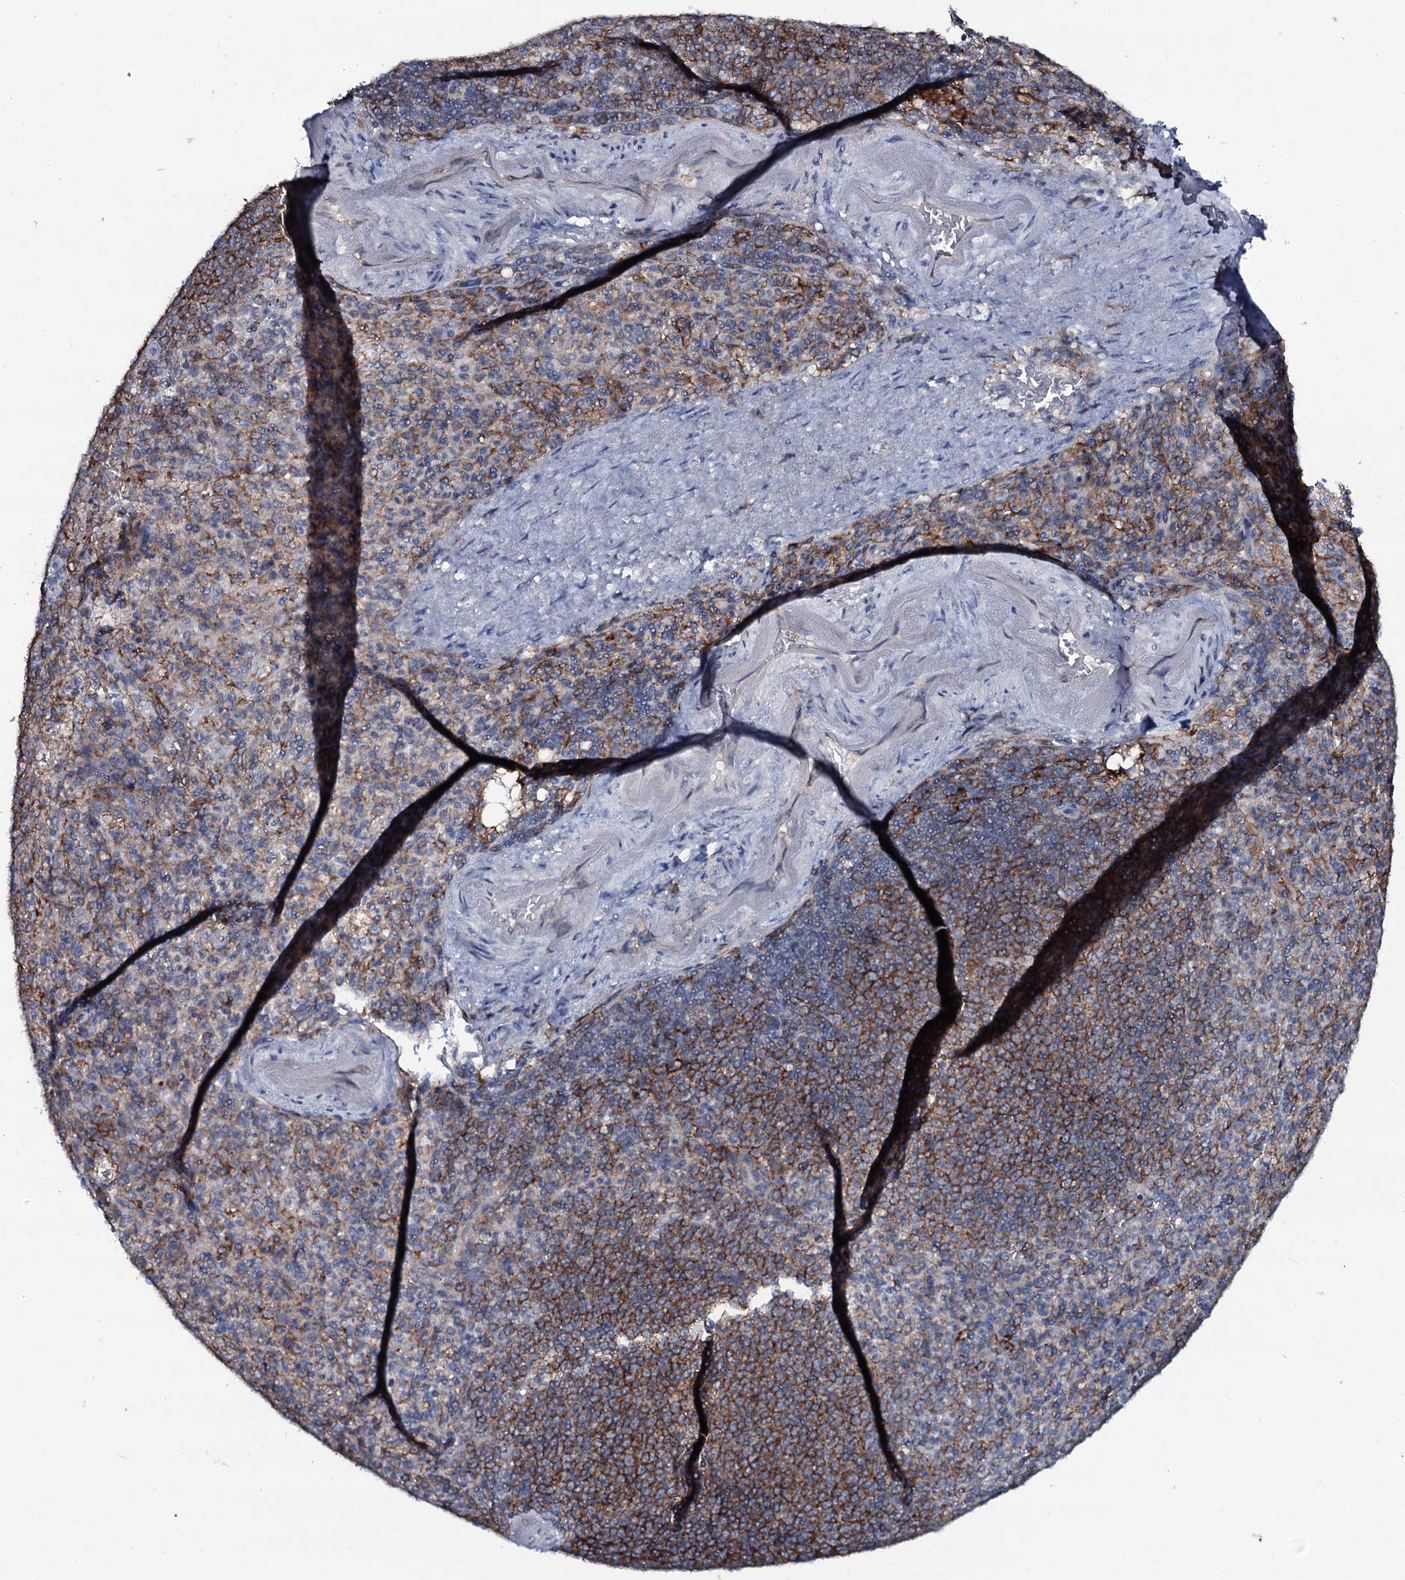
{"staining": {"intensity": "strong", "quantity": "<25%", "location": "cytoplasmic/membranous"}, "tissue": "spleen", "cell_type": "Cells in red pulp", "image_type": "normal", "snomed": [{"axis": "morphology", "description": "Normal tissue, NOS"}, {"axis": "topography", "description": "Spleen"}], "caption": "Approximately <25% of cells in red pulp in benign spleen show strong cytoplasmic/membranous protein positivity as visualized by brown immunohistochemical staining.", "gene": "SNAP23", "patient": {"sex": "female", "age": 74}}